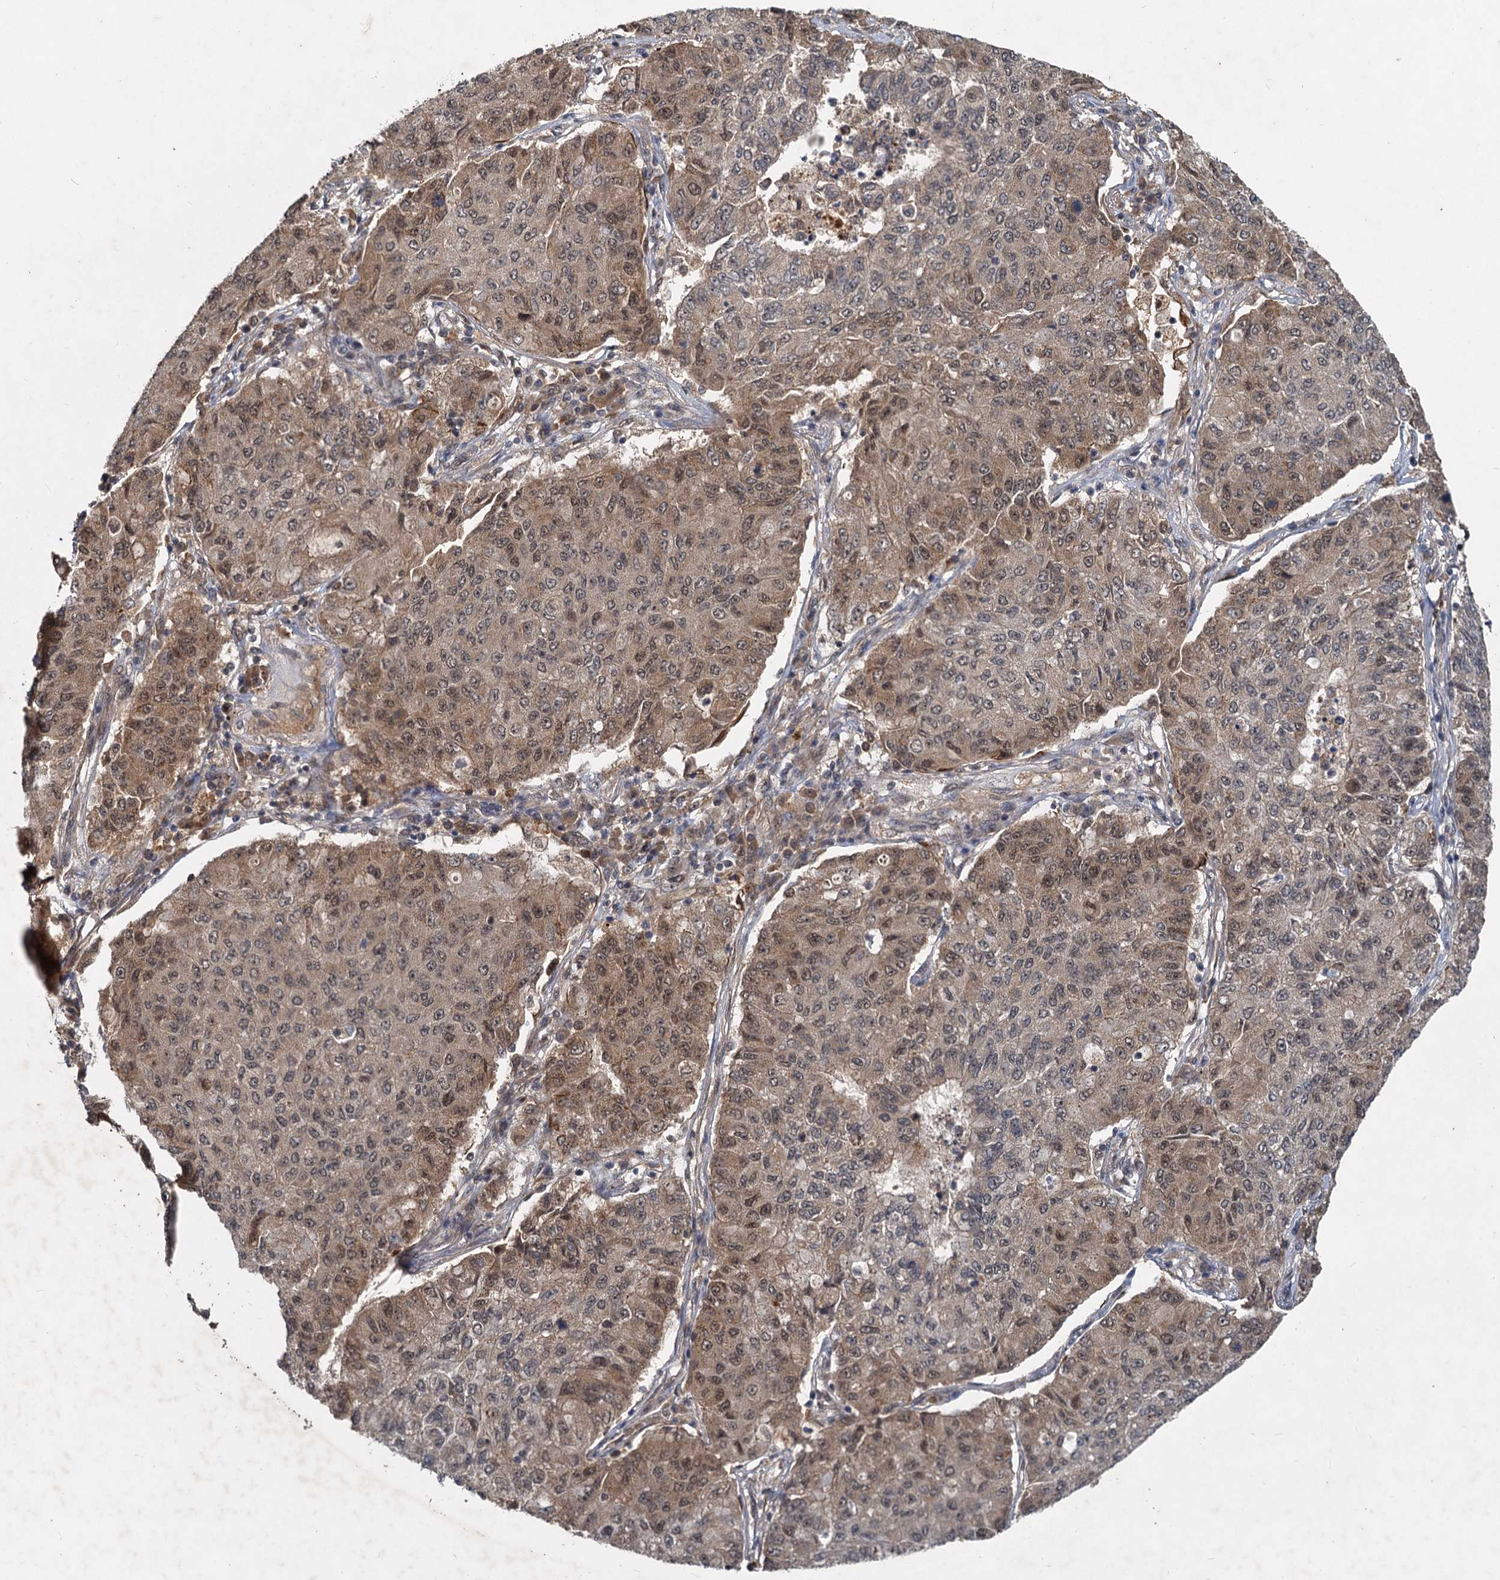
{"staining": {"intensity": "moderate", "quantity": ">75%", "location": "cytoplasmic/membranous,nuclear"}, "tissue": "lung cancer", "cell_type": "Tumor cells", "image_type": "cancer", "snomed": [{"axis": "morphology", "description": "Squamous cell carcinoma, NOS"}, {"axis": "topography", "description": "Lung"}], "caption": "Lung cancer stained for a protein (brown) reveals moderate cytoplasmic/membranous and nuclear positive positivity in approximately >75% of tumor cells.", "gene": "RITA1", "patient": {"sex": "male", "age": 74}}